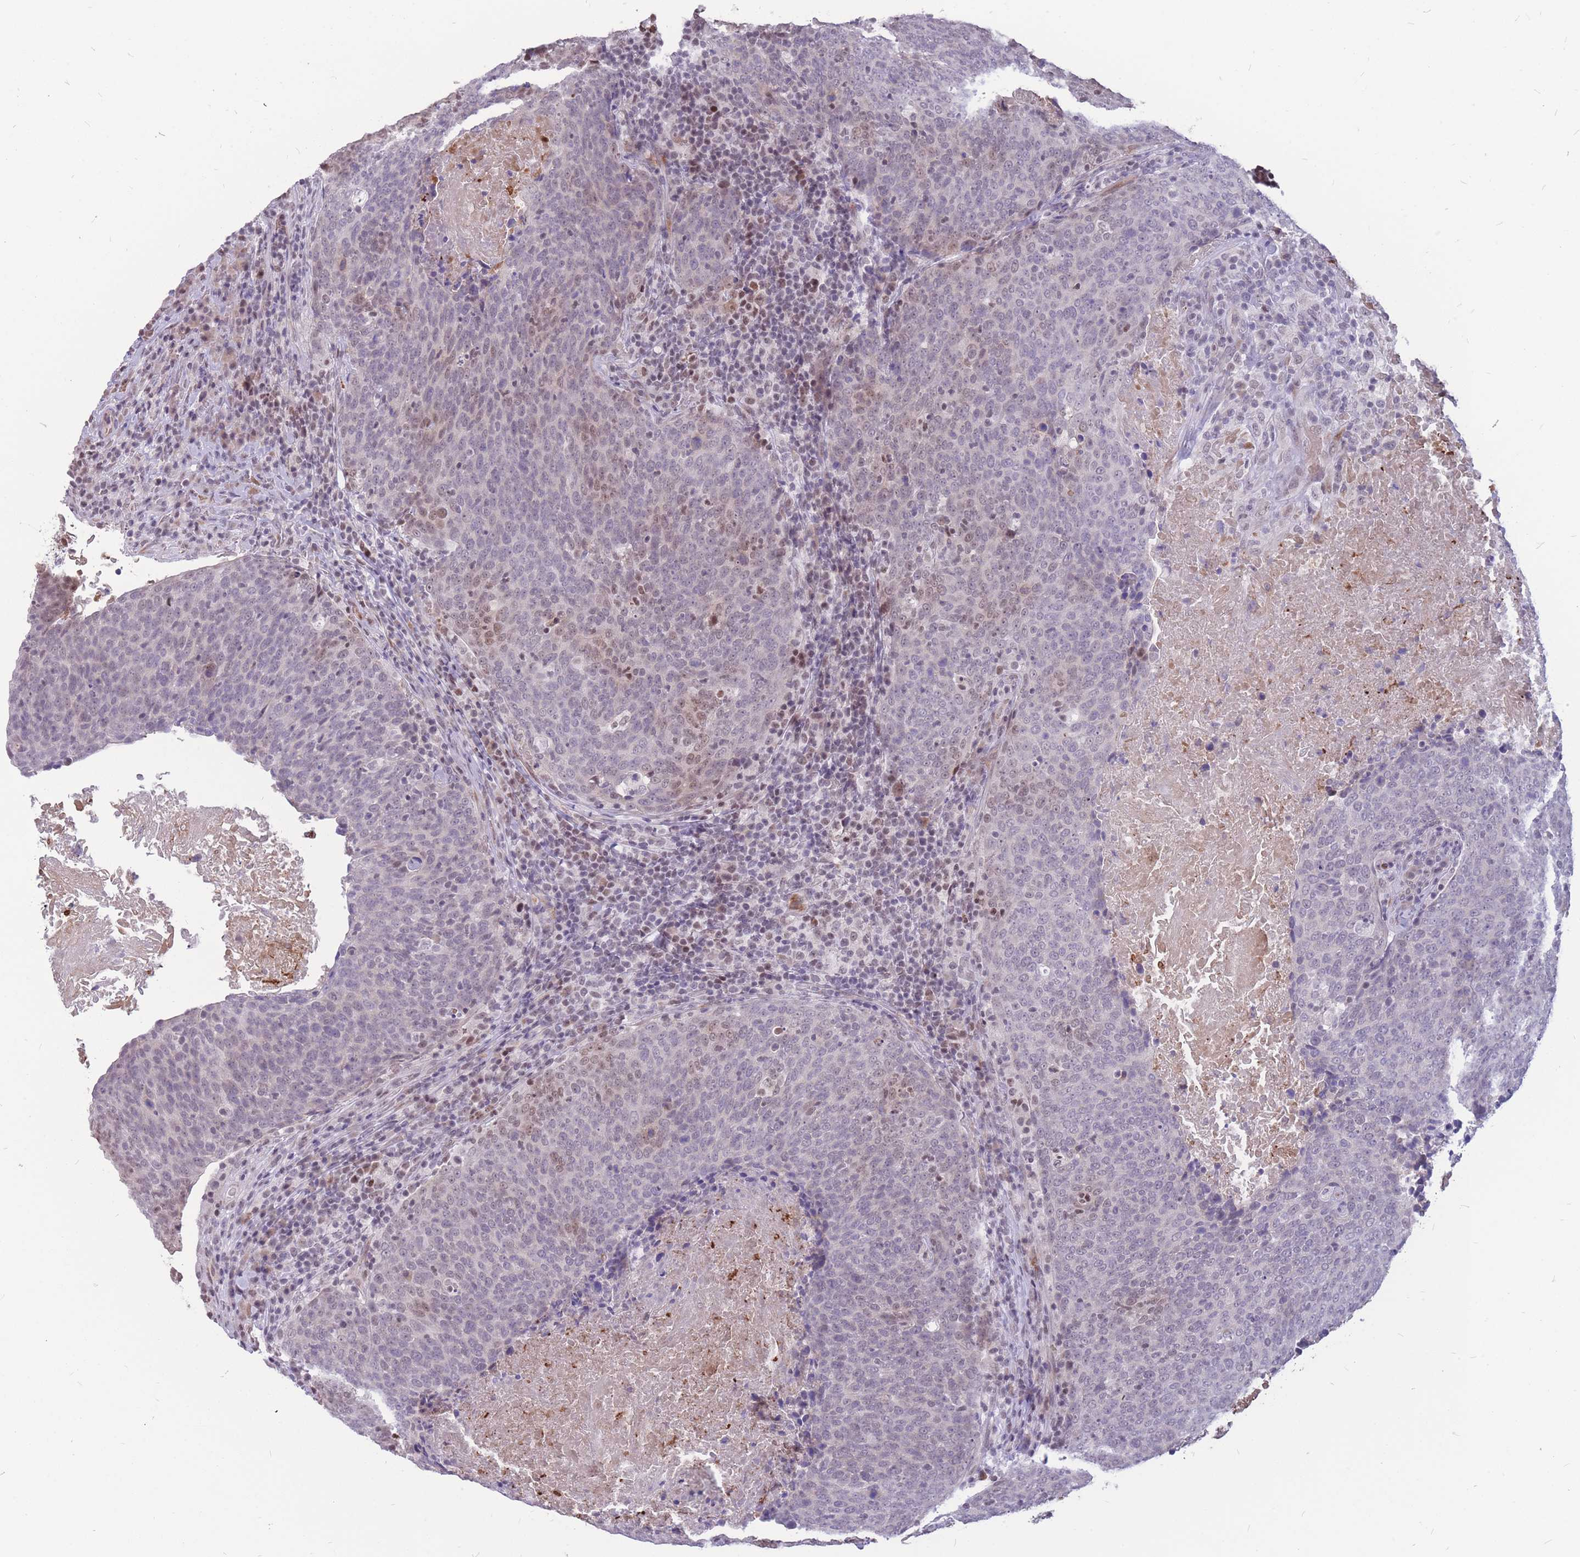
{"staining": {"intensity": "weak", "quantity": "<25%", "location": "nuclear"}, "tissue": "head and neck cancer", "cell_type": "Tumor cells", "image_type": "cancer", "snomed": [{"axis": "morphology", "description": "Squamous cell carcinoma, NOS"}, {"axis": "morphology", "description": "Squamous cell carcinoma, metastatic, NOS"}, {"axis": "topography", "description": "Lymph node"}, {"axis": "topography", "description": "Head-Neck"}], "caption": "IHC photomicrograph of human head and neck cancer stained for a protein (brown), which exhibits no positivity in tumor cells.", "gene": "ADD2", "patient": {"sex": "male", "age": 62}}